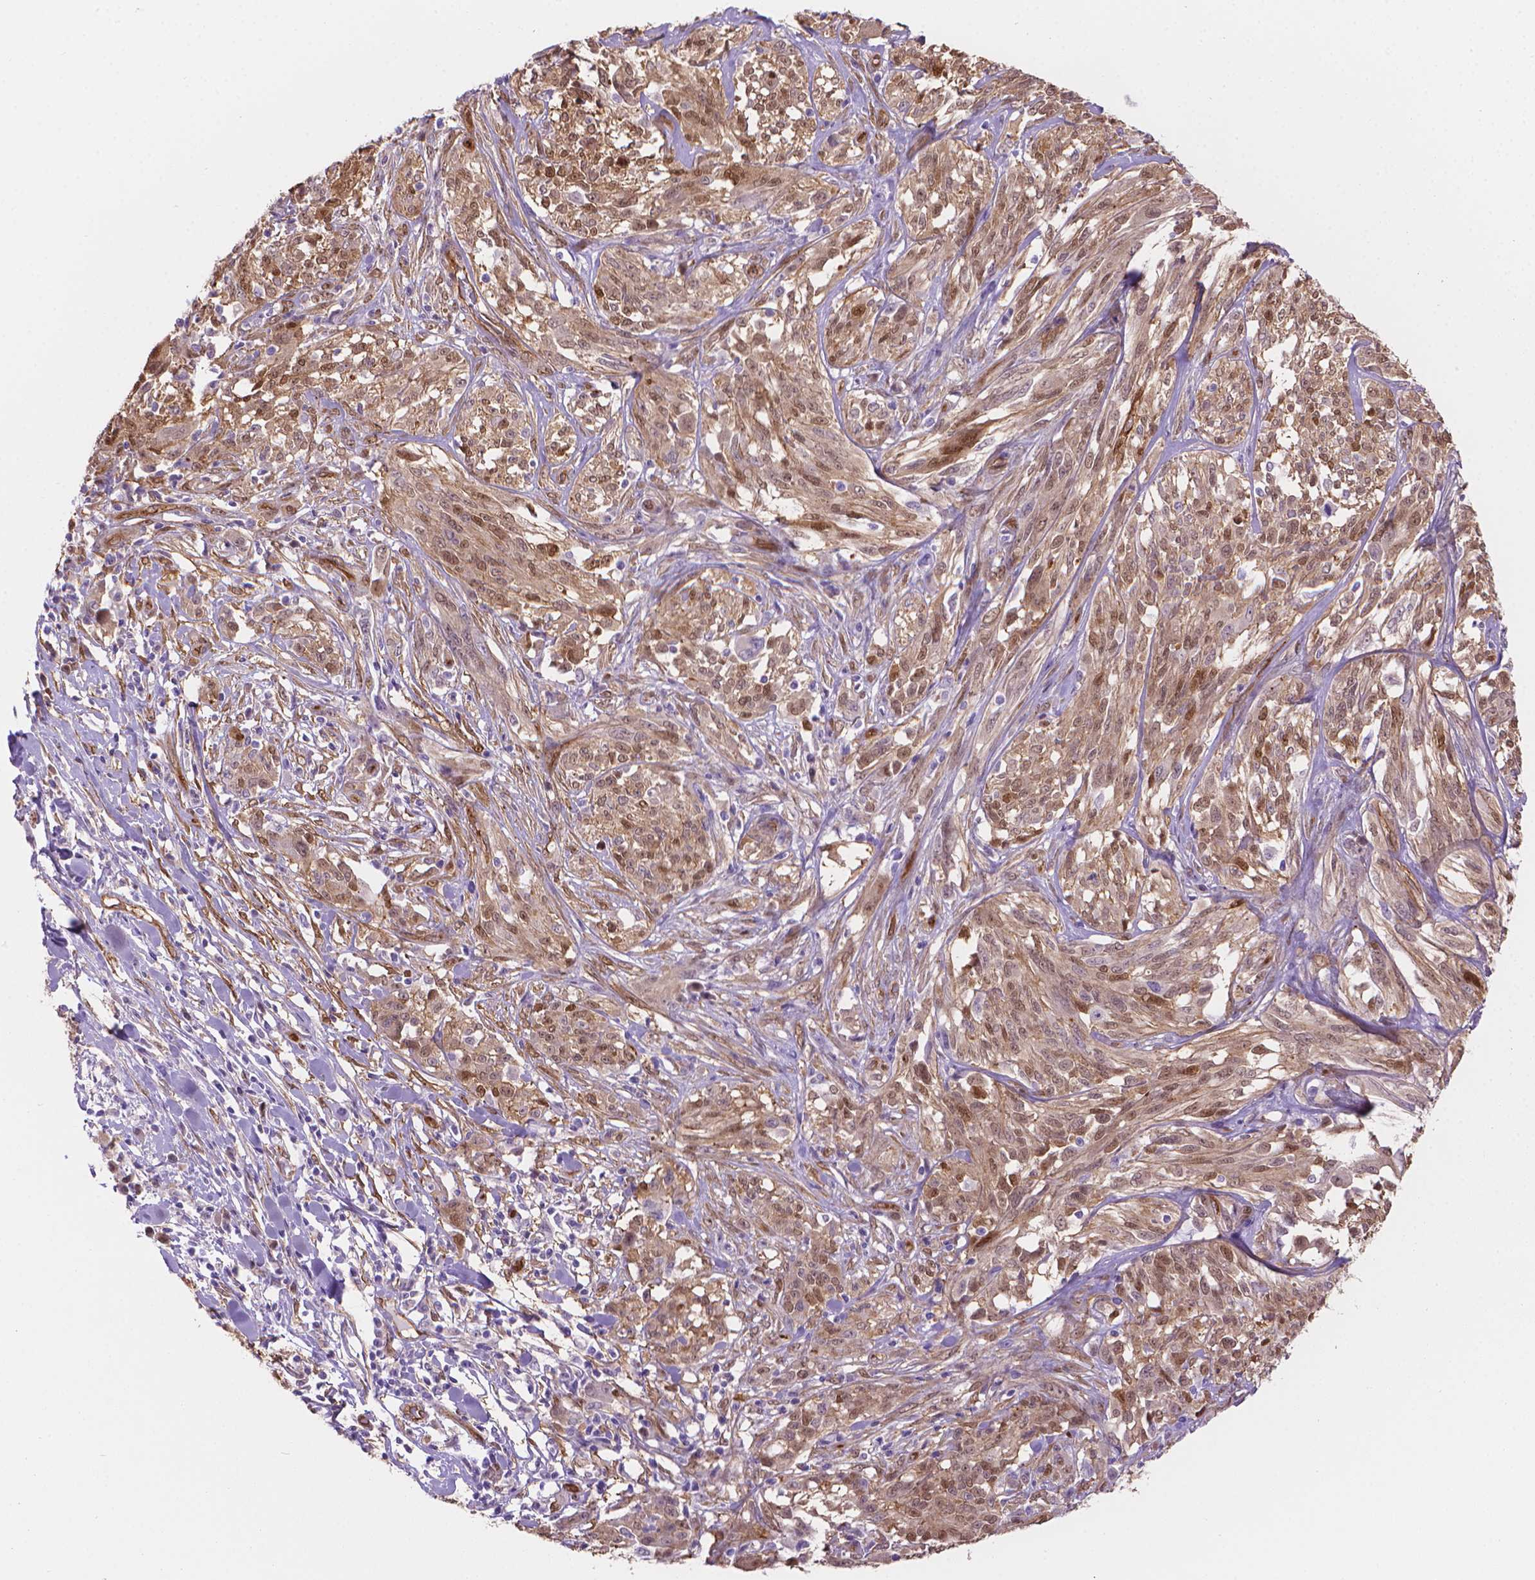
{"staining": {"intensity": "moderate", "quantity": ">75%", "location": "cytoplasmic/membranous,nuclear"}, "tissue": "melanoma", "cell_type": "Tumor cells", "image_type": "cancer", "snomed": [{"axis": "morphology", "description": "Malignant melanoma, NOS"}, {"axis": "topography", "description": "Skin"}], "caption": "Malignant melanoma stained for a protein (brown) demonstrates moderate cytoplasmic/membranous and nuclear positive staining in about >75% of tumor cells.", "gene": "CLIC4", "patient": {"sex": "female", "age": 91}}